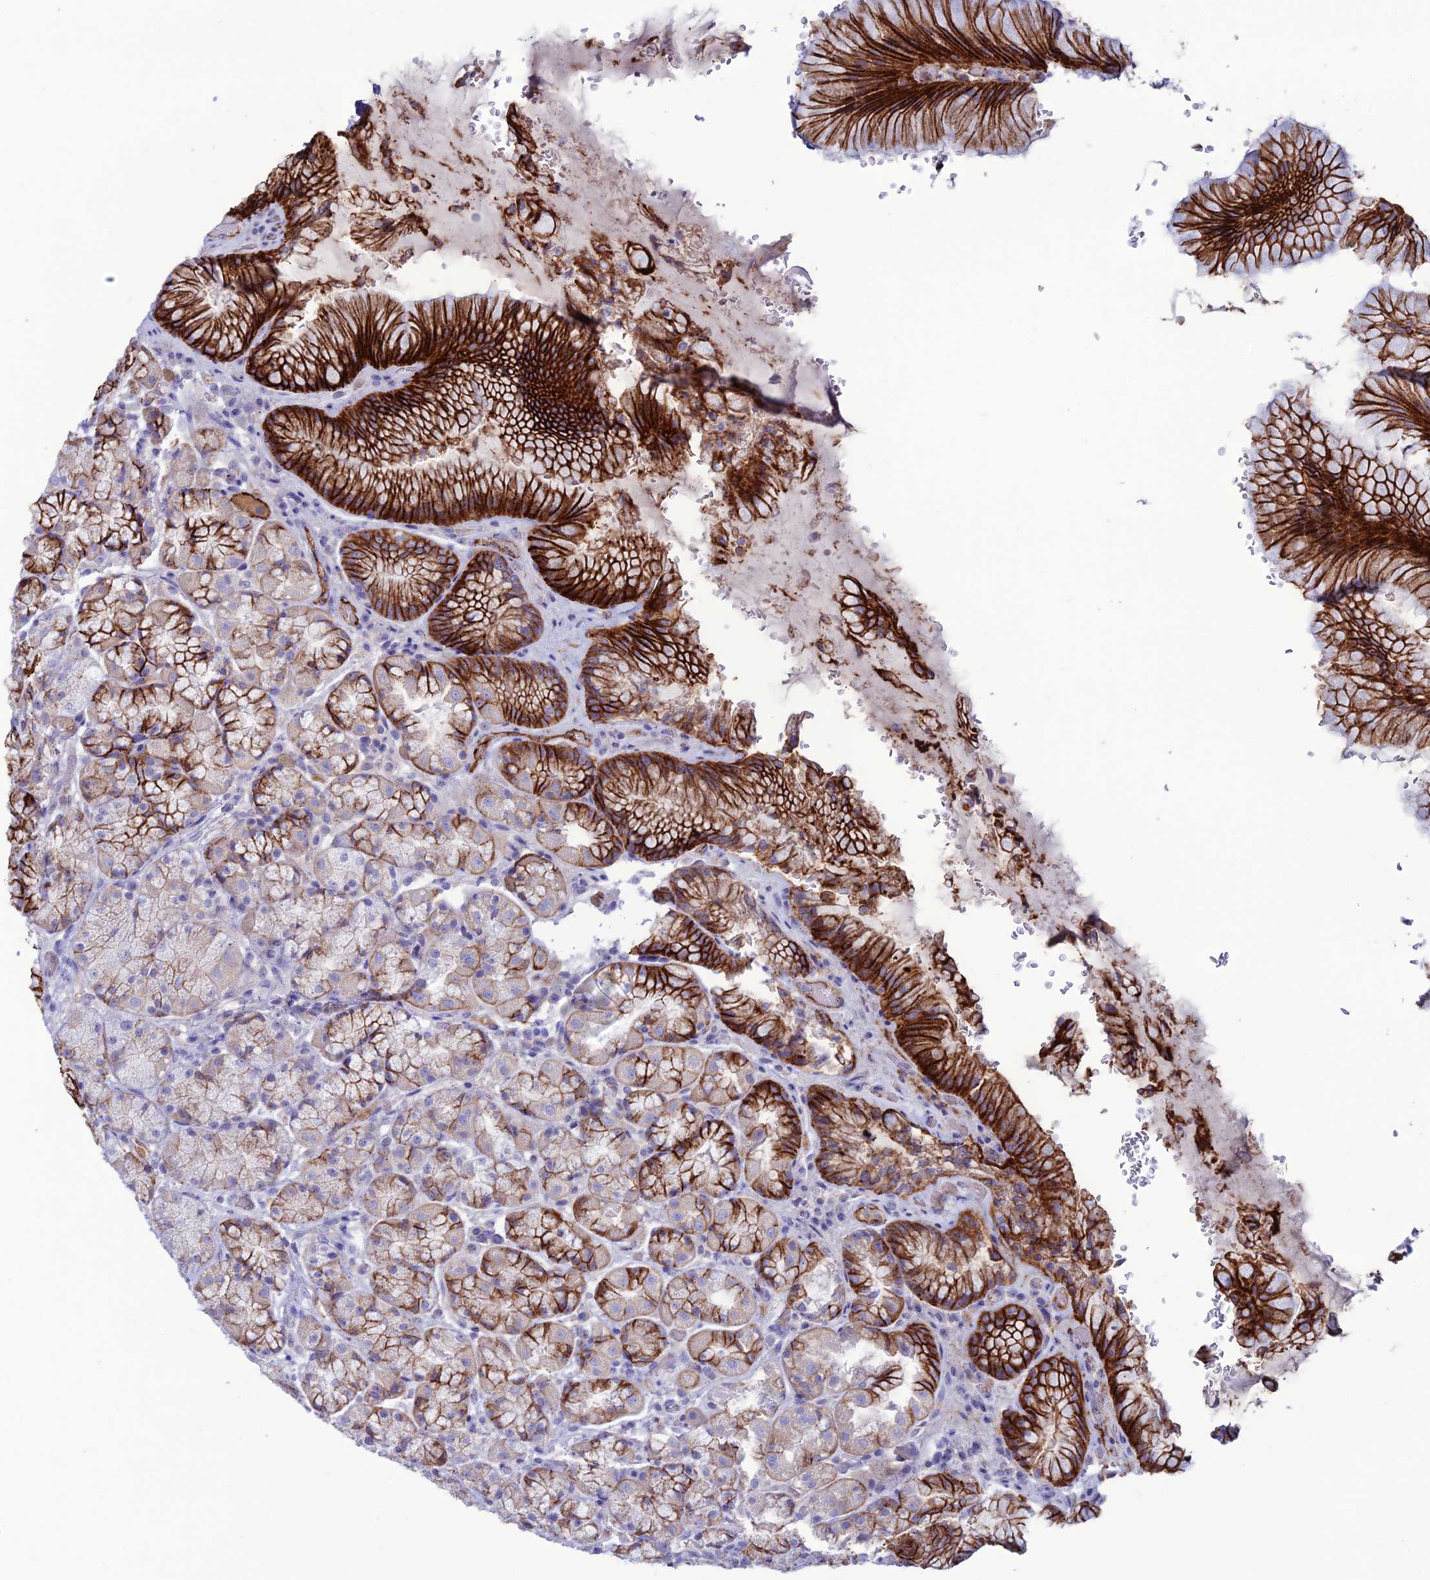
{"staining": {"intensity": "strong", "quantity": "25%-75%", "location": "cytoplasmic/membranous"}, "tissue": "stomach", "cell_type": "Glandular cells", "image_type": "normal", "snomed": [{"axis": "morphology", "description": "Normal tissue, NOS"}, {"axis": "topography", "description": "Stomach"}], "caption": "Protein expression analysis of normal stomach demonstrates strong cytoplasmic/membranous expression in approximately 25%-75% of glandular cells. Using DAB (3,3'-diaminobenzidine) (brown) and hematoxylin (blue) stains, captured at high magnification using brightfield microscopy.", "gene": "CDC42EP5", "patient": {"sex": "male", "age": 63}}